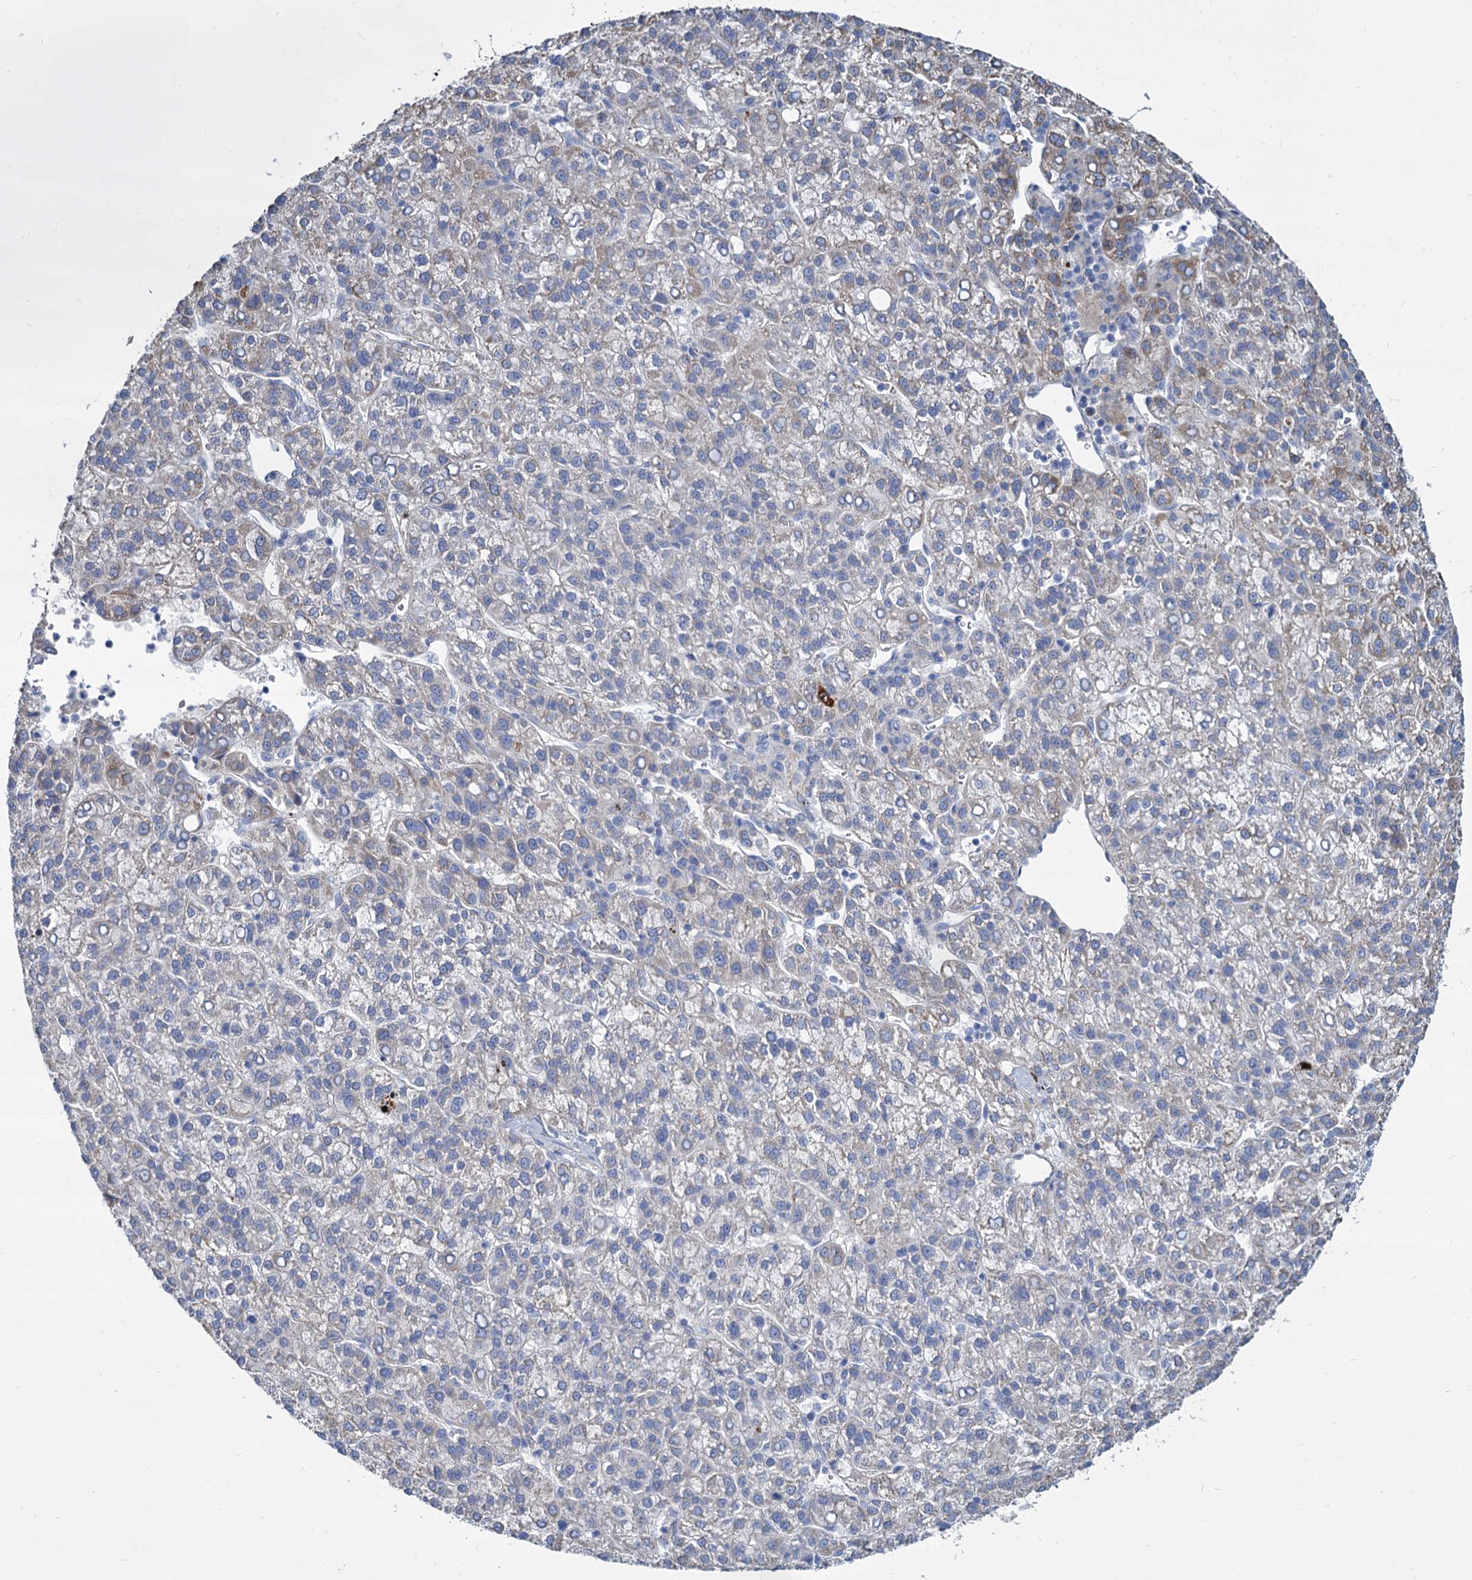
{"staining": {"intensity": "negative", "quantity": "none", "location": "none"}, "tissue": "liver cancer", "cell_type": "Tumor cells", "image_type": "cancer", "snomed": [{"axis": "morphology", "description": "Carcinoma, Hepatocellular, NOS"}, {"axis": "topography", "description": "Liver"}], "caption": "There is no significant staining in tumor cells of liver cancer.", "gene": "TRIM77", "patient": {"sex": "female", "age": 58}}